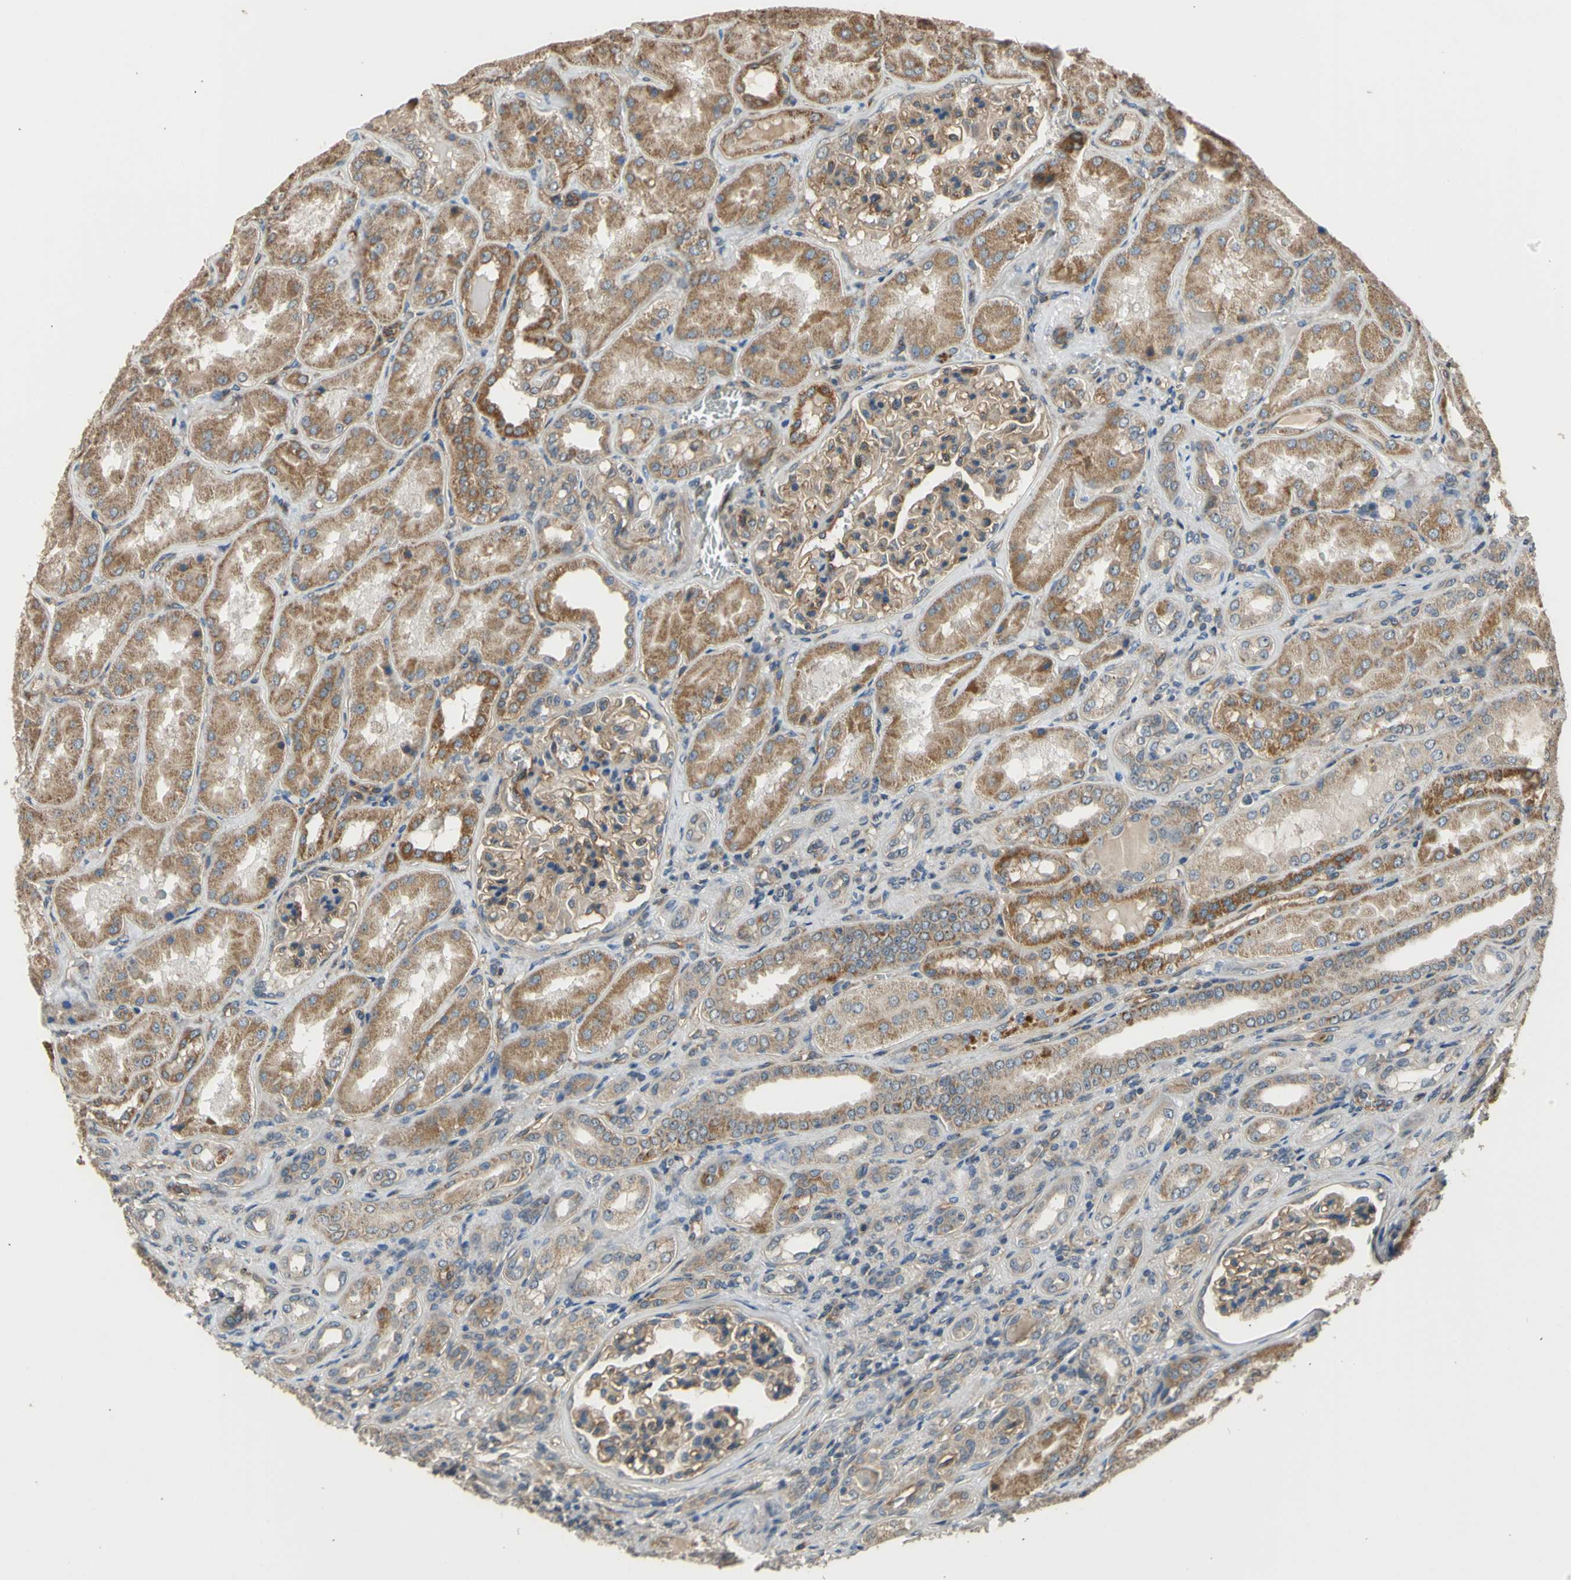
{"staining": {"intensity": "moderate", "quantity": ">75%", "location": "cytoplasmic/membranous"}, "tissue": "kidney", "cell_type": "Cells in glomeruli", "image_type": "normal", "snomed": [{"axis": "morphology", "description": "Normal tissue, NOS"}, {"axis": "topography", "description": "Kidney"}], "caption": "Immunohistochemistry histopathology image of normal kidney: kidney stained using IHC demonstrates medium levels of moderate protein expression localized specifically in the cytoplasmic/membranous of cells in glomeruli, appearing as a cytoplasmic/membranous brown color.", "gene": "EFNB2", "patient": {"sex": "female", "age": 56}}